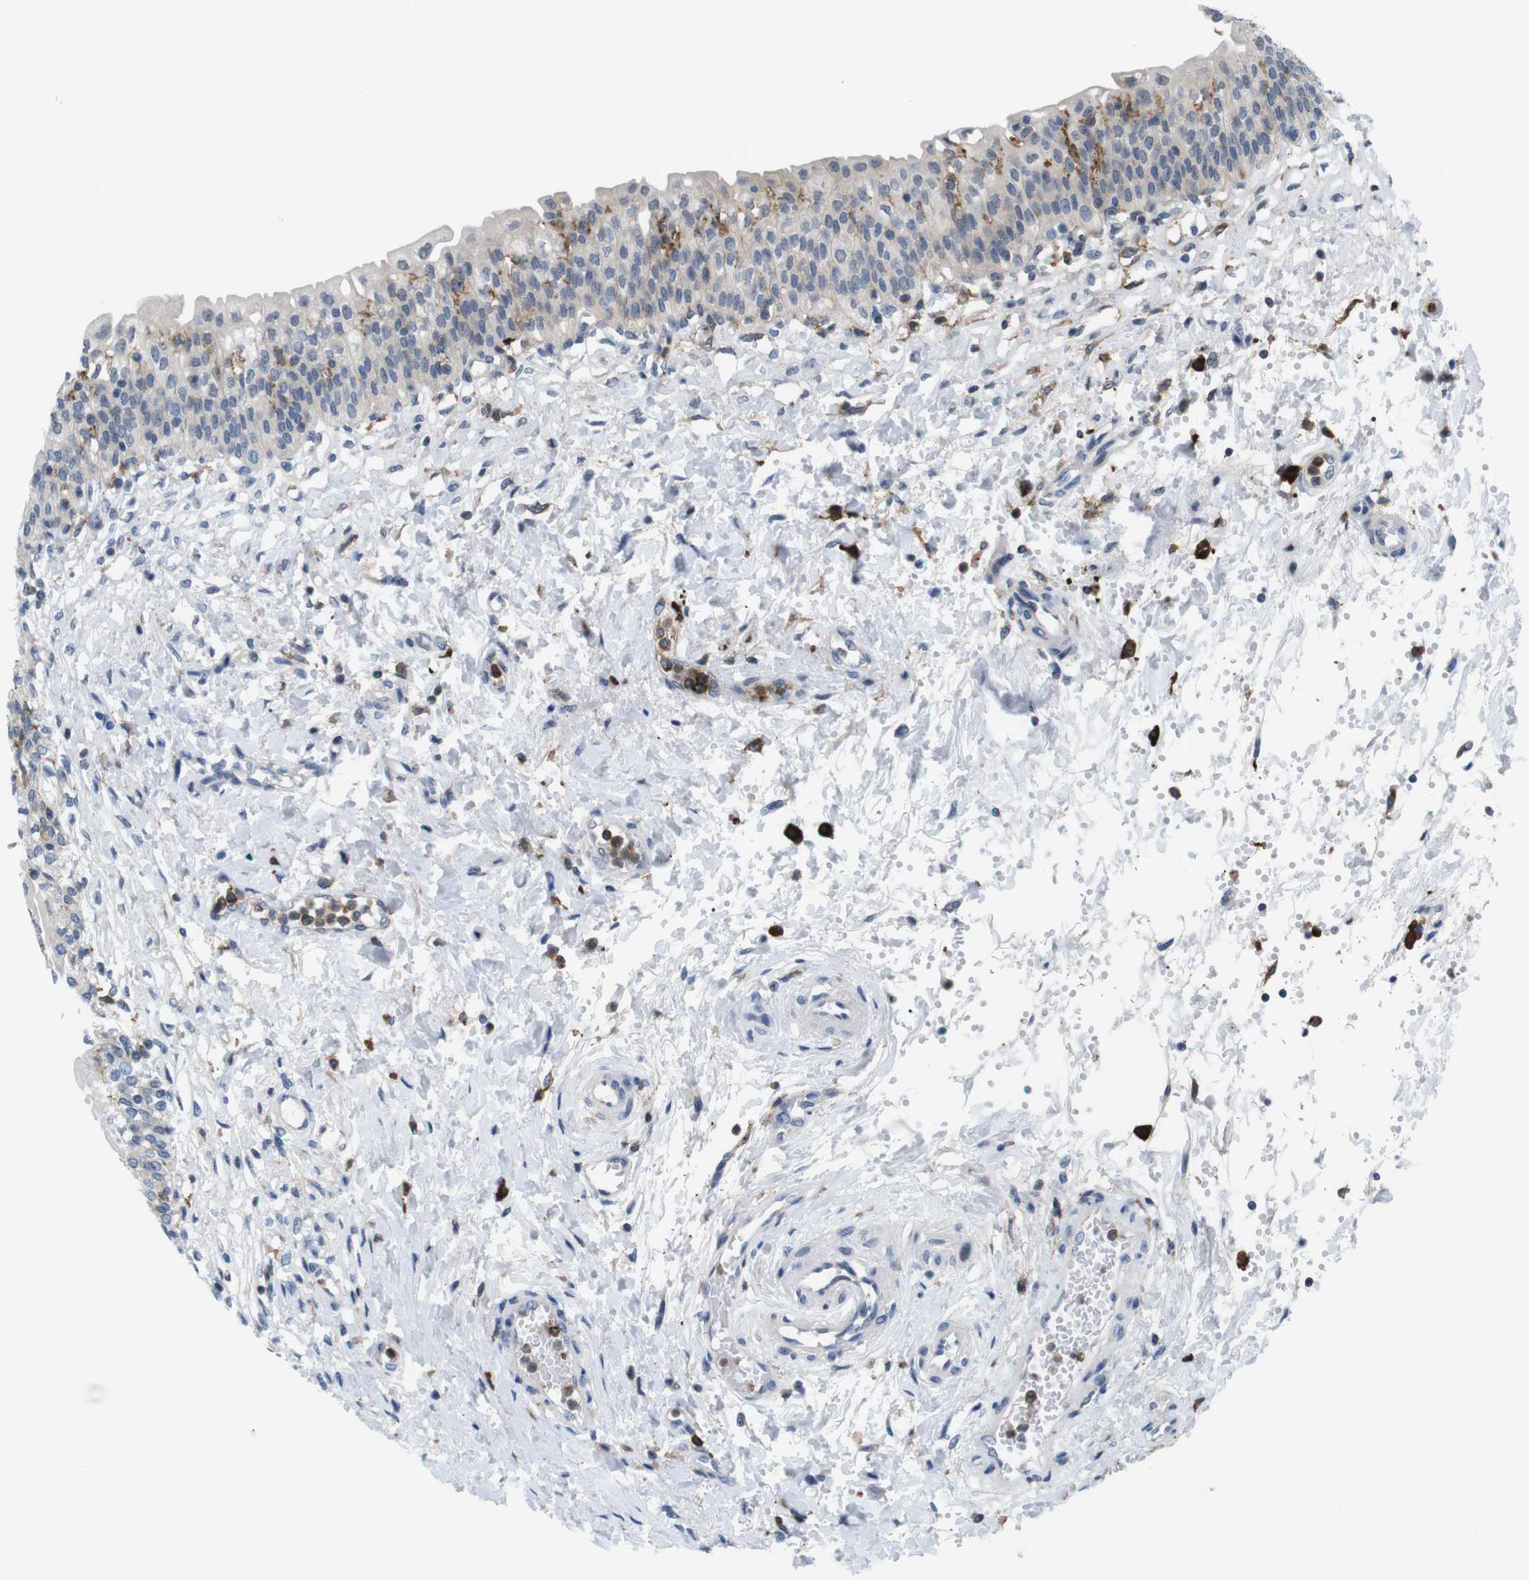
{"staining": {"intensity": "moderate", "quantity": "<25%", "location": "cytoplasmic/membranous"}, "tissue": "urinary bladder", "cell_type": "Urothelial cells", "image_type": "normal", "snomed": [{"axis": "morphology", "description": "Normal tissue, NOS"}, {"axis": "topography", "description": "Urinary bladder"}], "caption": "The histopathology image exhibits a brown stain indicating the presence of a protein in the cytoplasmic/membranous of urothelial cells in urinary bladder.", "gene": "CD300C", "patient": {"sex": "male", "age": 55}}